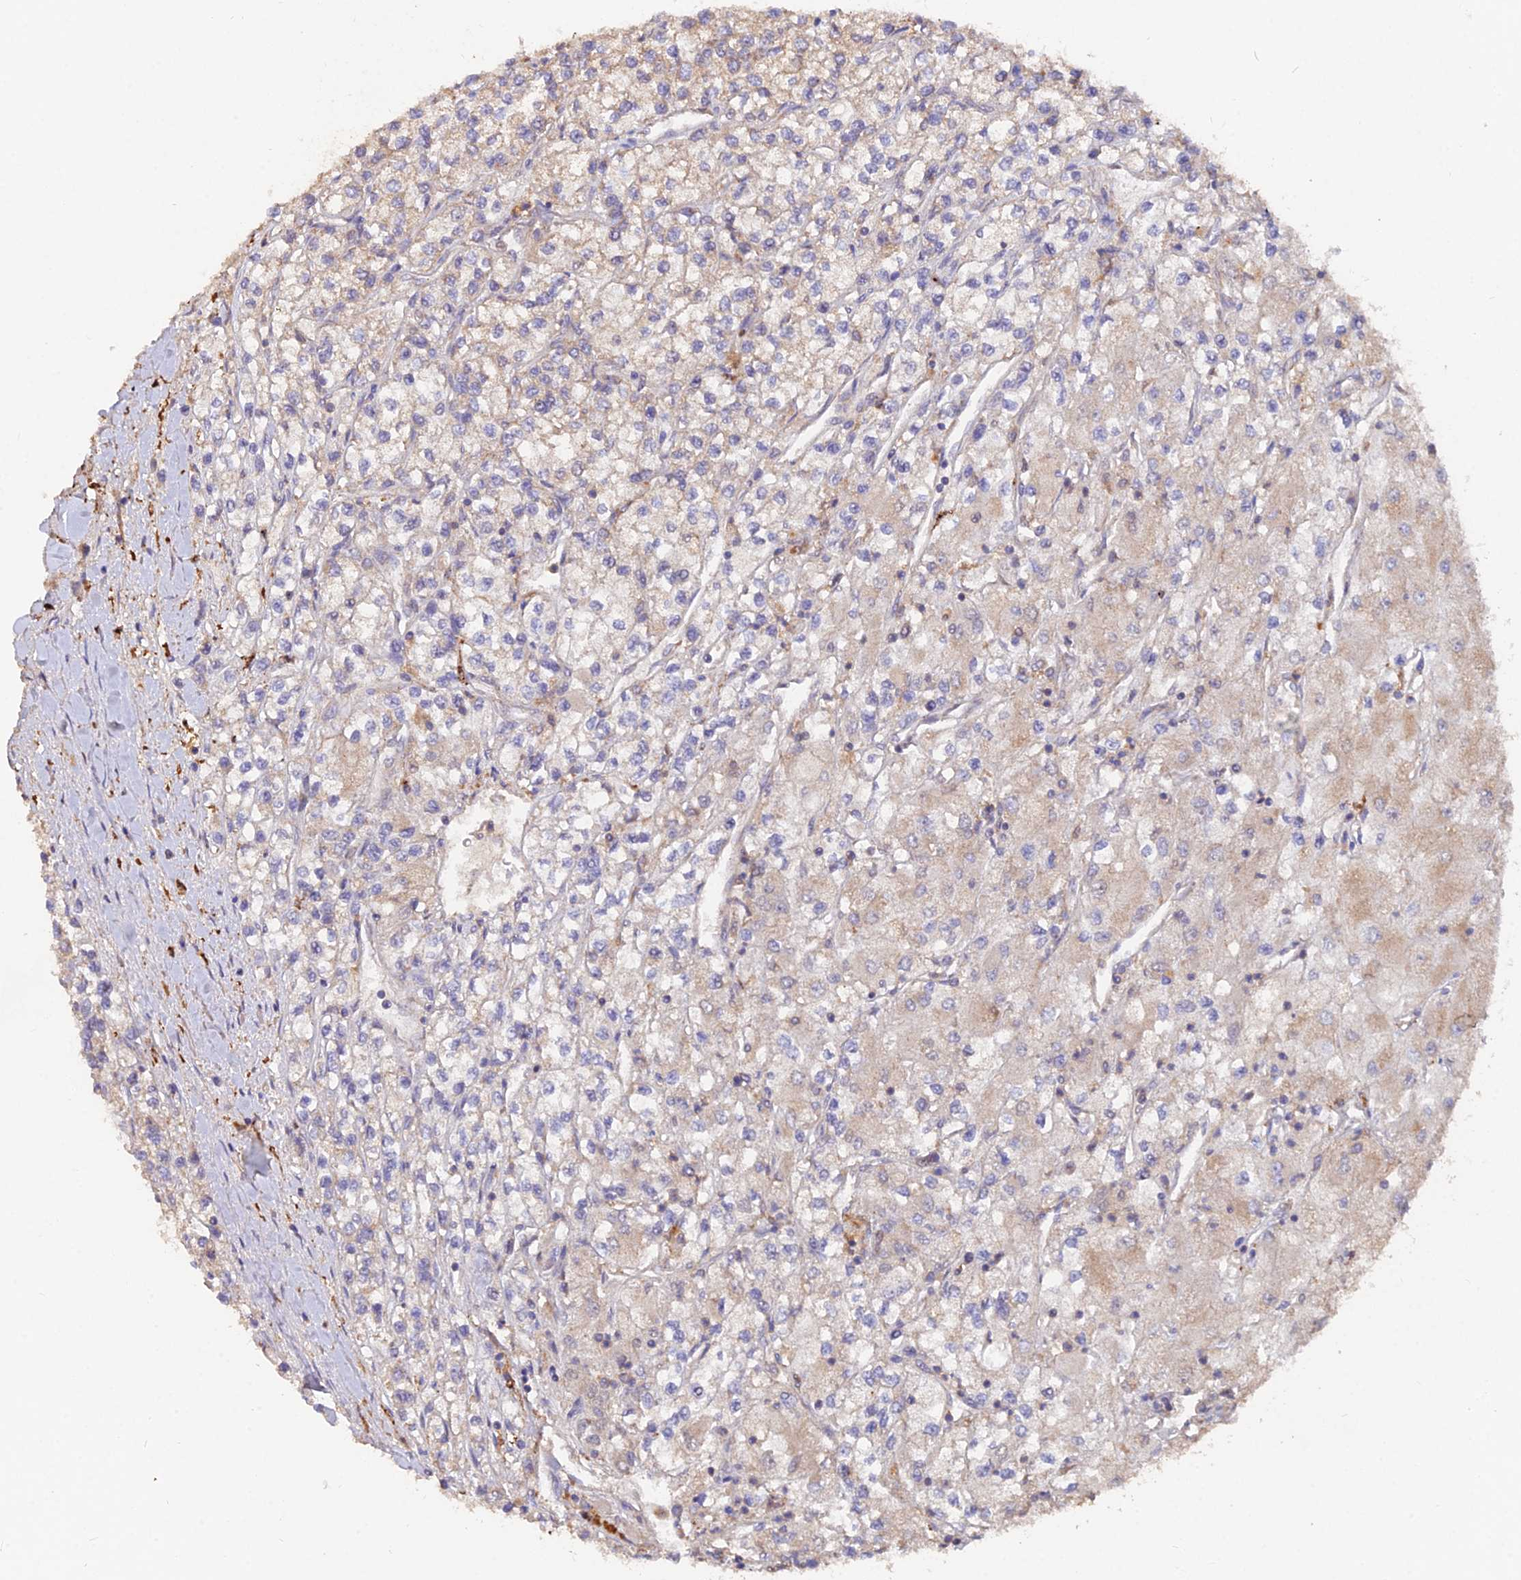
{"staining": {"intensity": "weak", "quantity": "25%-75%", "location": "cytoplasmic/membranous"}, "tissue": "renal cancer", "cell_type": "Tumor cells", "image_type": "cancer", "snomed": [{"axis": "morphology", "description": "Adenocarcinoma, NOS"}, {"axis": "topography", "description": "Kidney"}], "caption": "Immunohistochemical staining of renal cancer displays weak cytoplasmic/membranous protein expression in about 25%-75% of tumor cells.", "gene": "IFT22", "patient": {"sex": "male", "age": 80}}